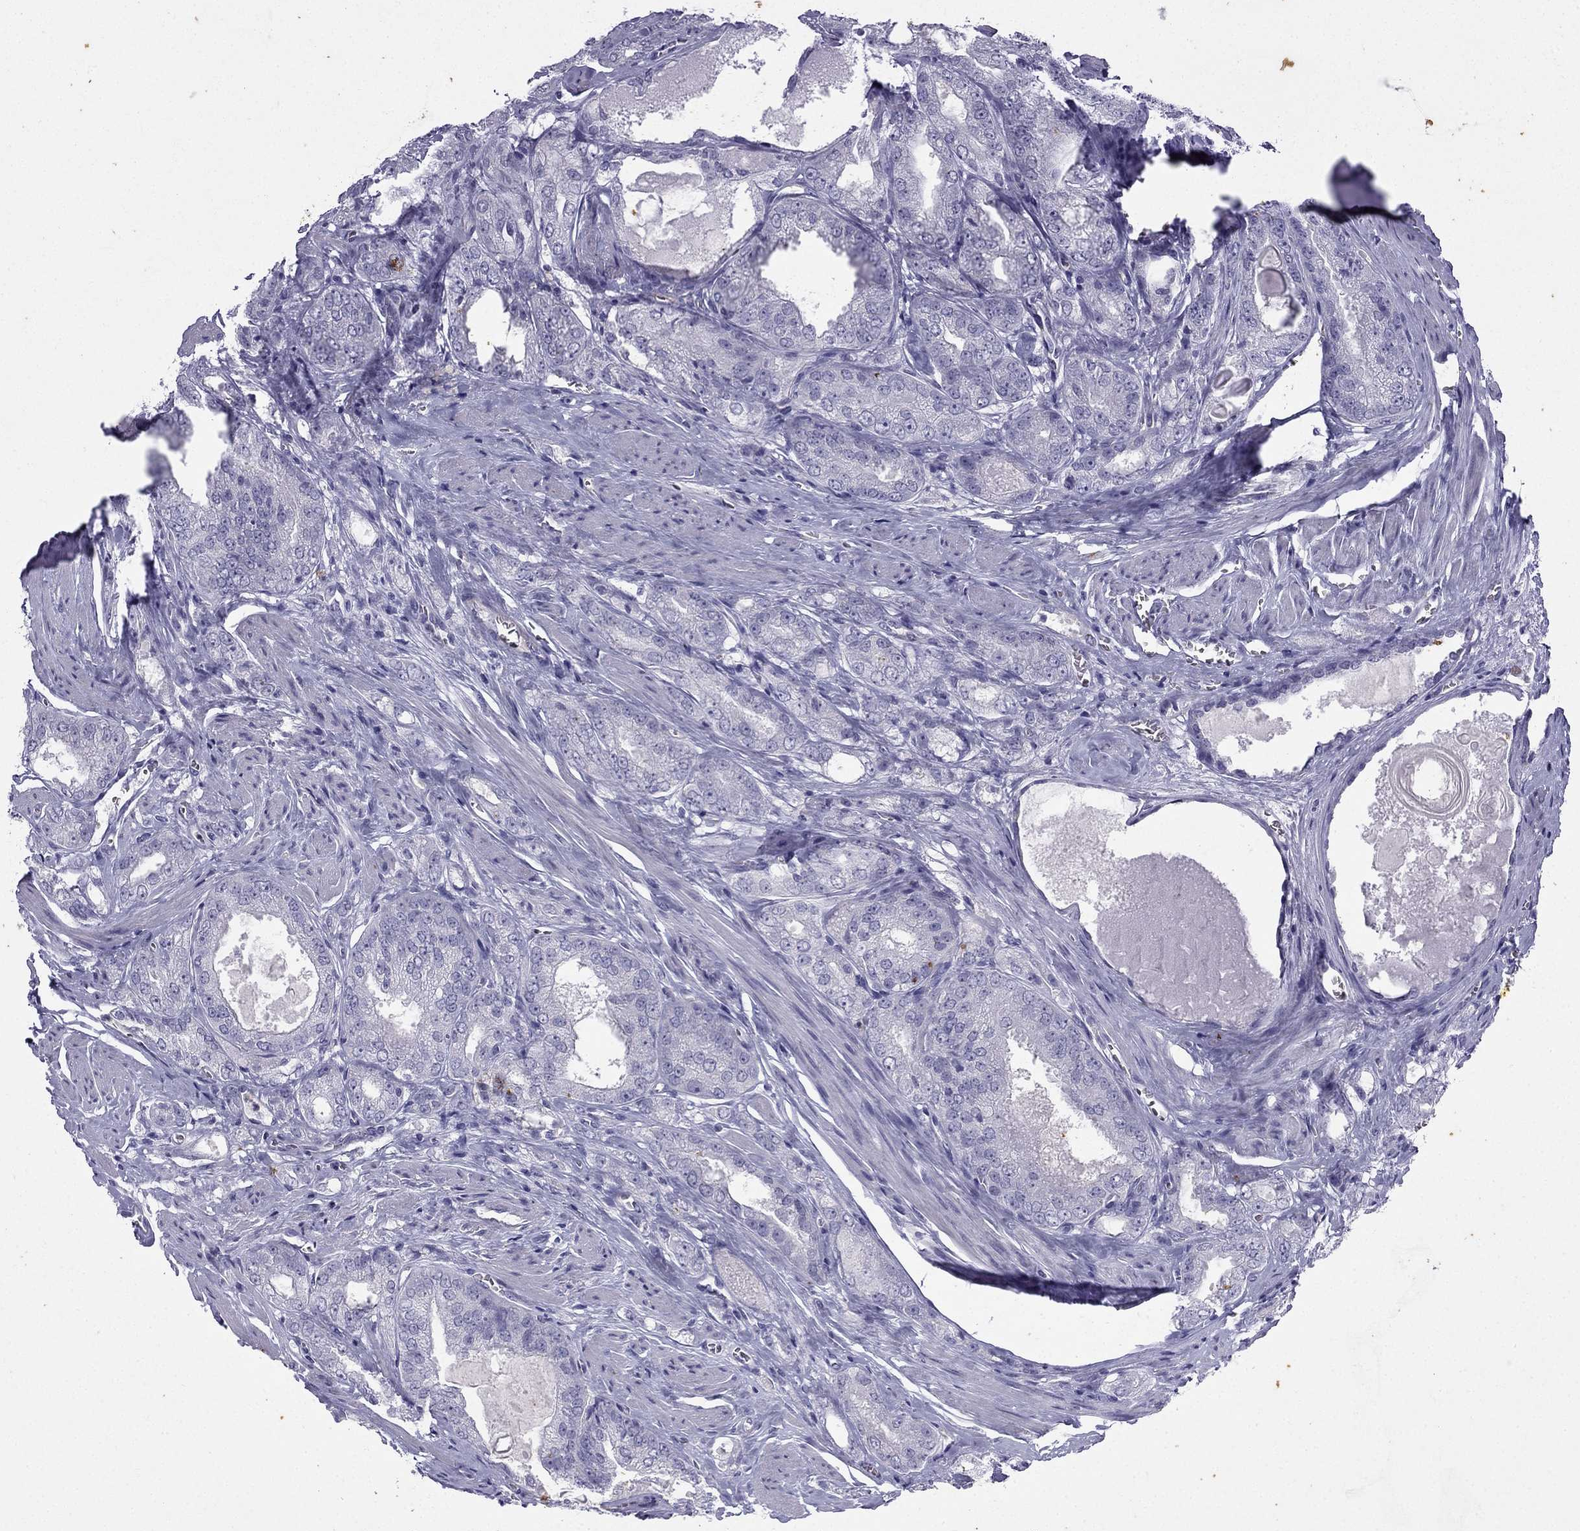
{"staining": {"intensity": "negative", "quantity": "none", "location": "none"}, "tissue": "prostate cancer", "cell_type": "Tumor cells", "image_type": "cancer", "snomed": [{"axis": "morphology", "description": "Adenocarcinoma, NOS"}, {"axis": "morphology", "description": "Adenocarcinoma, High grade"}, {"axis": "topography", "description": "Prostate"}], "caption": "Immunohistochemistry of adenocarcinoma (high-grade) (prostate) shows no positivity in tumor cells. The staining is performed using DAB (3,3'-diaminobenzidine) brown chromogen with nuclei counter-stained in using hematoxylin.", "gene": "GJA8", "patient": {"sex": "male", "age": 70}}